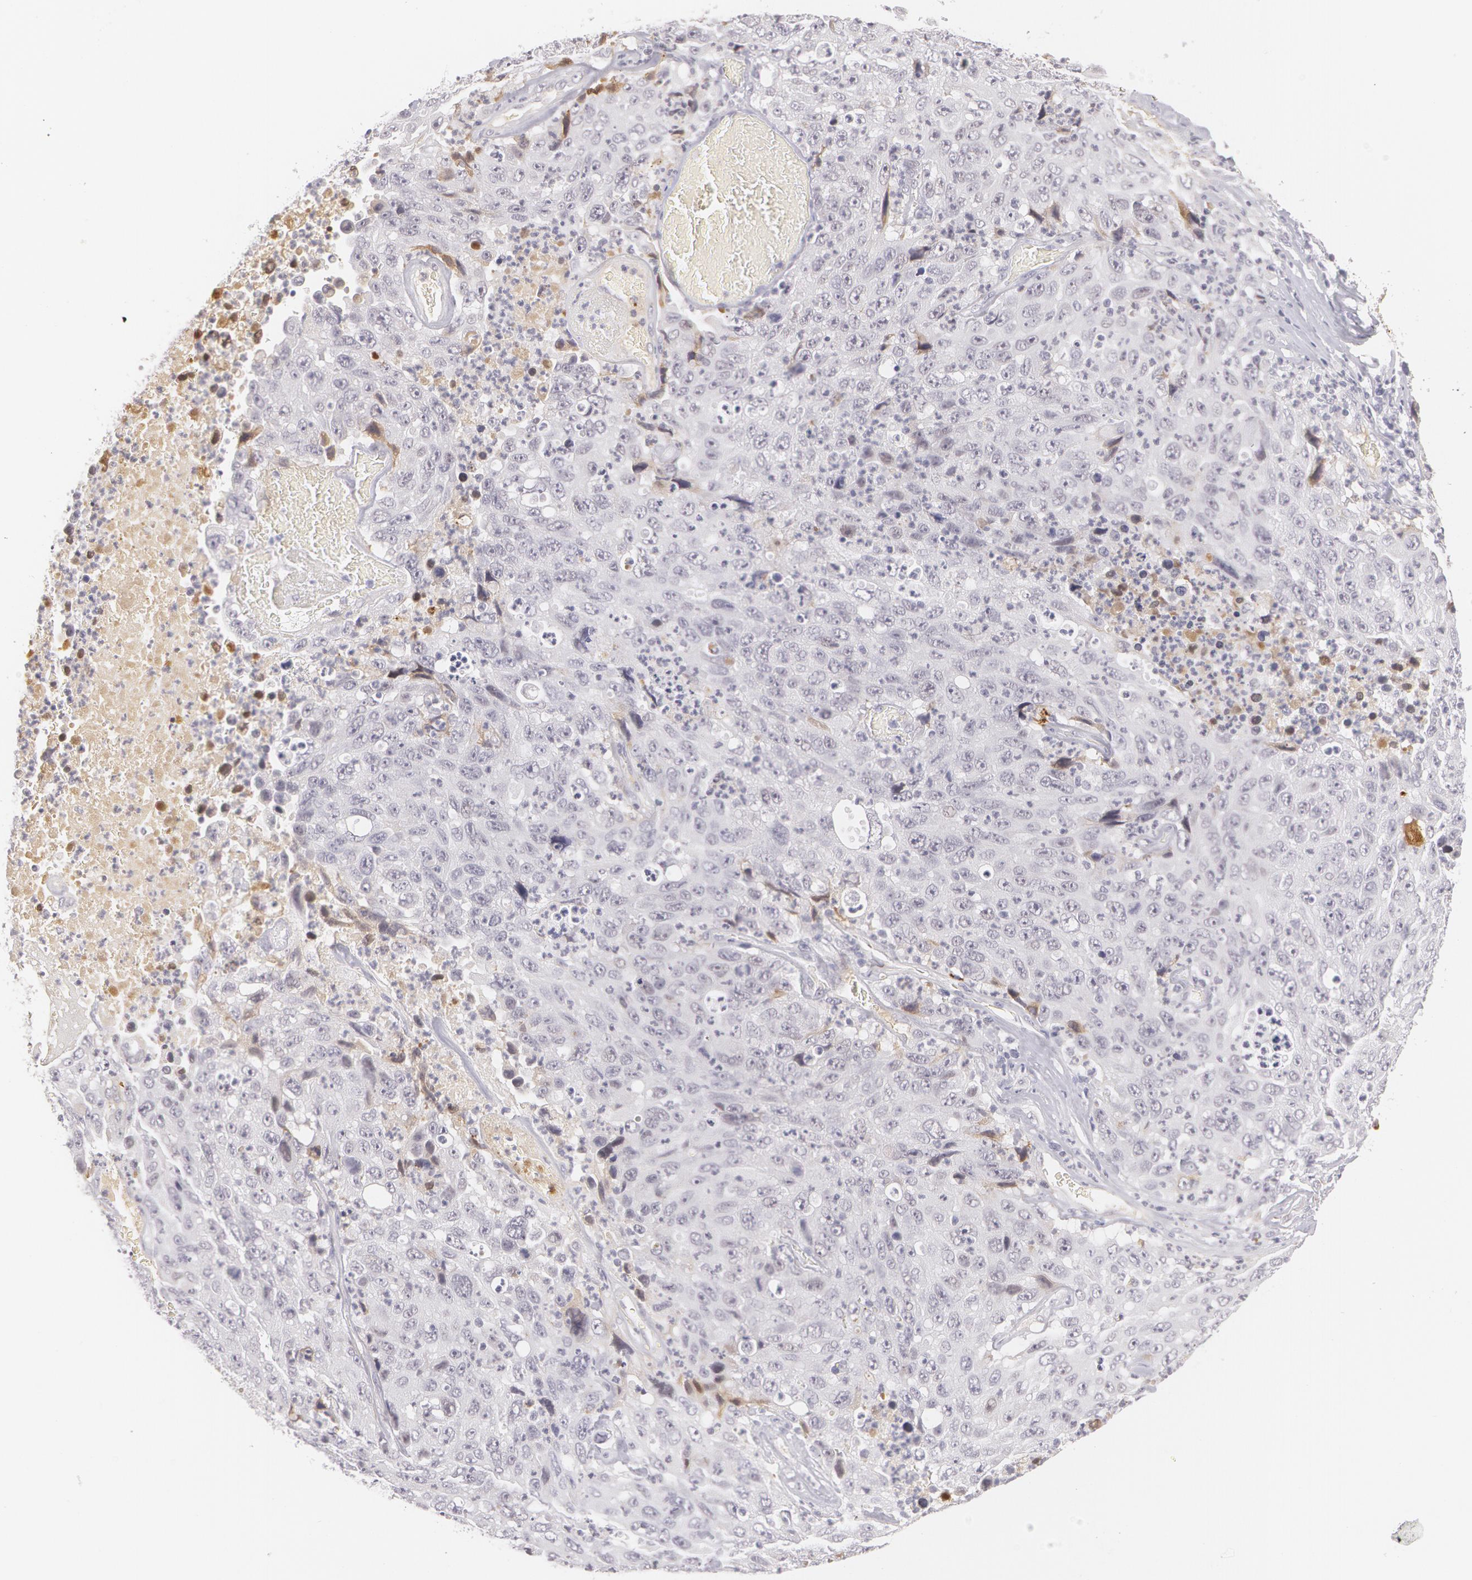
{"staining": {"intensity": "negative", "quantity": "none", "location": "none"}, "tissue": "lung cancer", "cell_type": "Tumor cells", "image_type": "cancer", "snomed": [{"axis": "morphology", "description": "Squamous cell carcinoma, NOS"}, {"axis": "topography", "description": "Lung"}], "caption": "High magnification brightfield microscopy of lung squamous cell carcinoma stained with DAB (3,3'-diaminobenzidine) (brown) and counterstained with hematoxylin (blue): tumor cells show no significant positivity.", "gene": "LBP", "patient": {"sex": "male", "age": 64}}